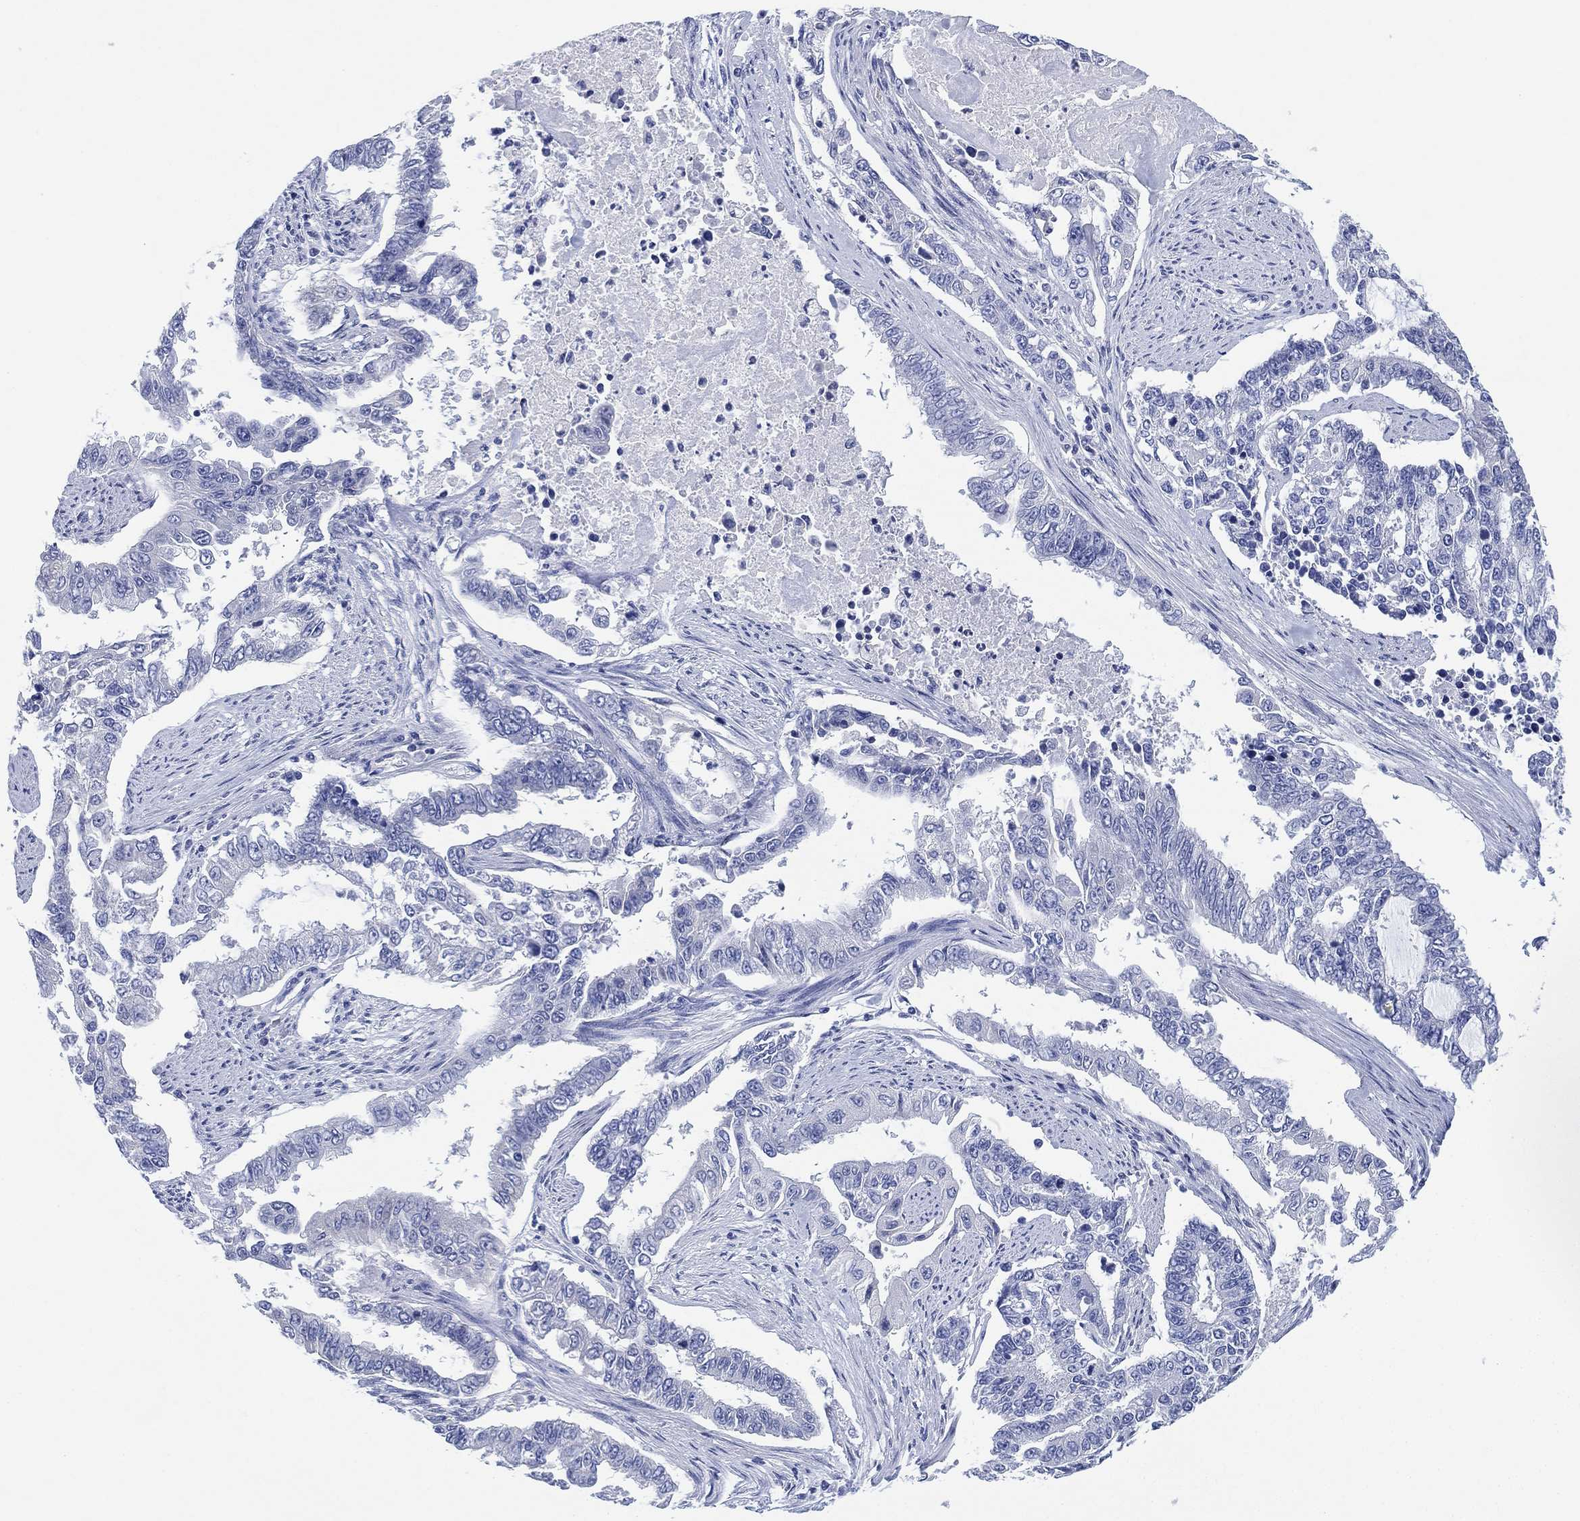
{"staining": {"intensity": "negative", "quantity": "none", "location": "none"}, "tissue": "endometrial cancer", "cell_type": "Tumor cells", "image_type": "cancer", "snomed": [{"axis": "morphology", "description": "Adenocarcinoma, NOS"}, {"axis": "topography", "description": "Uterus"}], "caption": "Protein analysis of adenocarcinoma (endometrial) displays no significant staining in tumor cells. (DAB (3,3'-diaminobenzidine) IHC, high magnification).", "gene": "SLC9C2", "patient": {"sex": "female", "age": 59}}